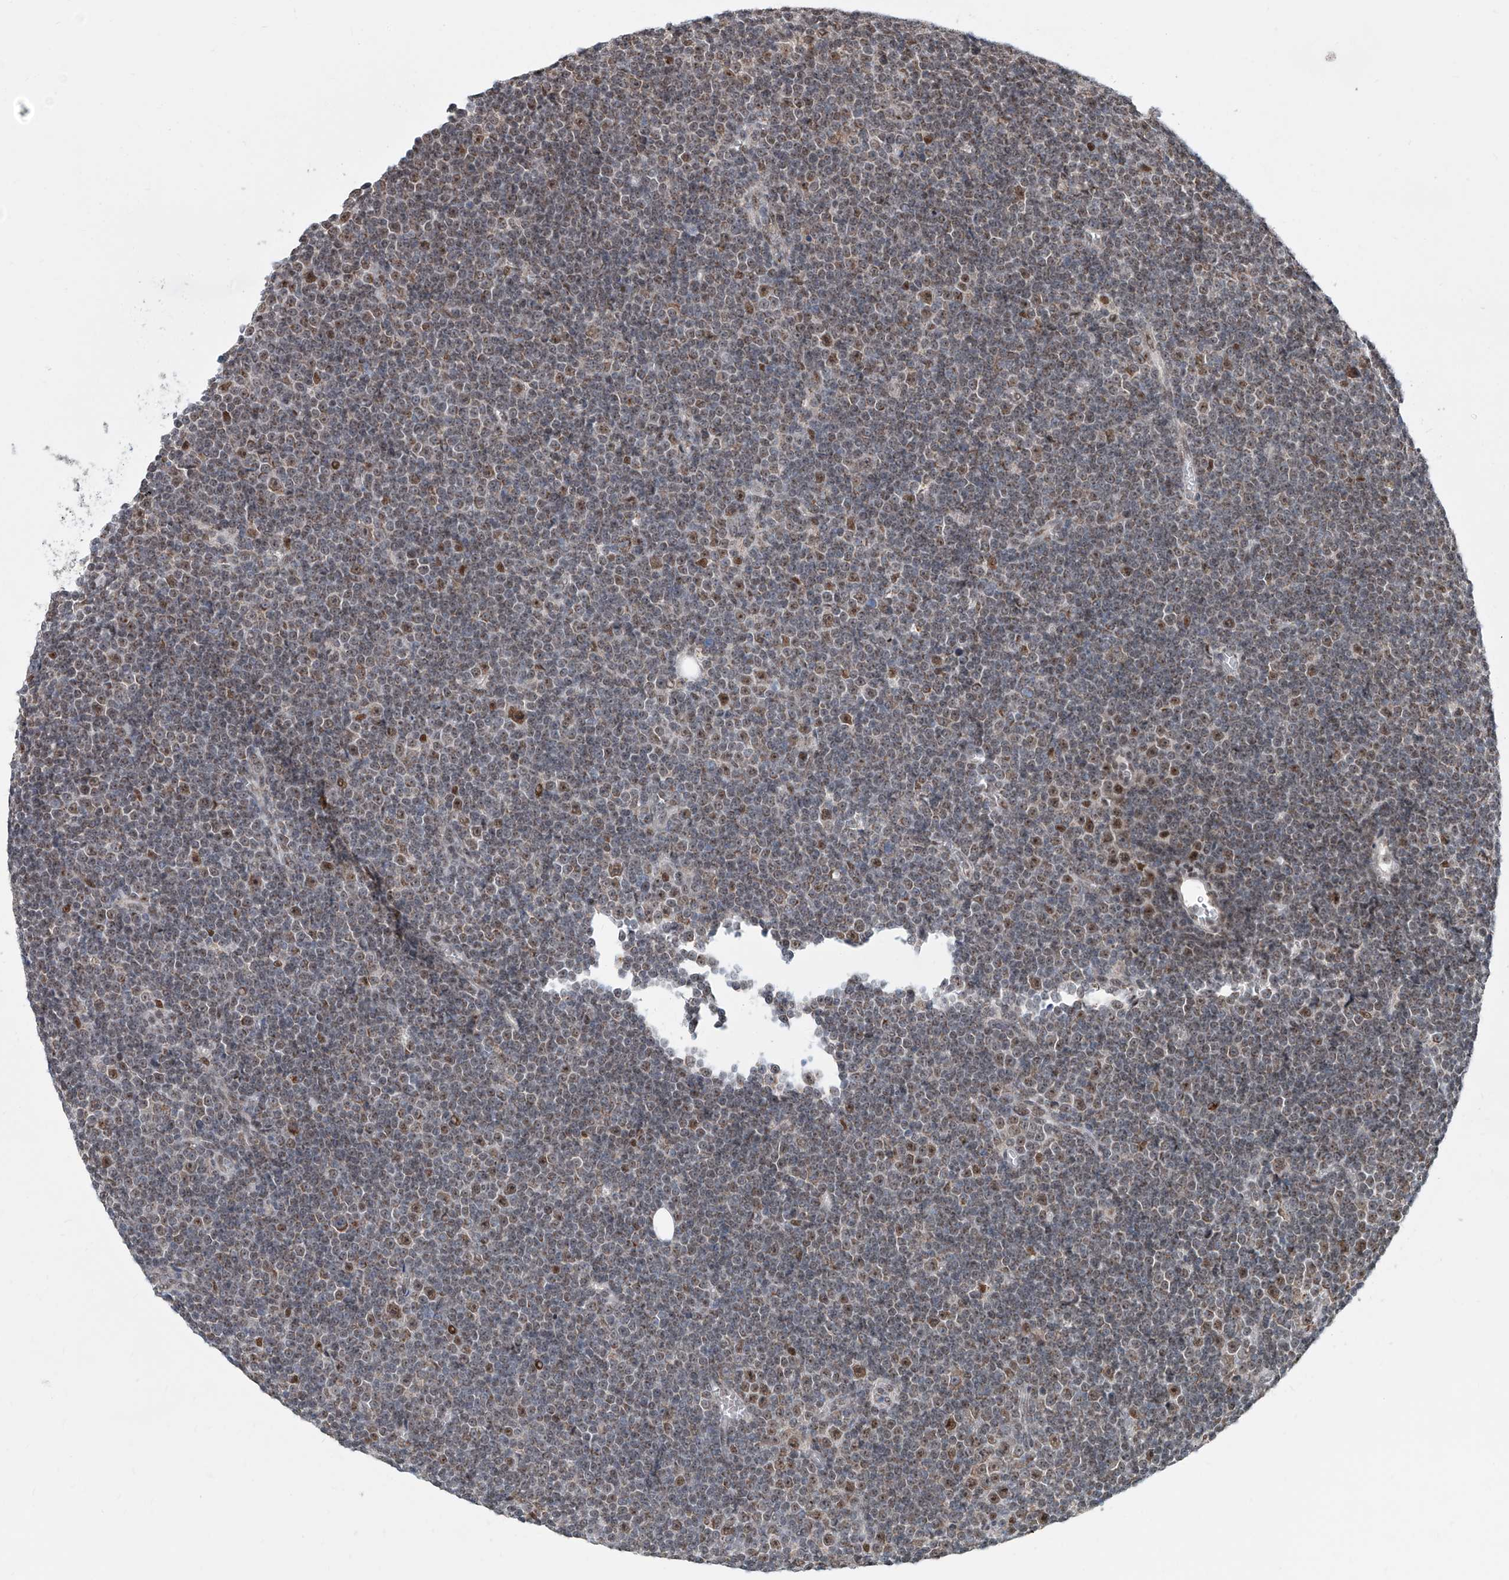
{"staining": {"intensity": "moderate", "quantity": "25%-75%", "location": "nuclear"}, "tissue": "lymphoma", "cell_type": "Tumor cells", "image_type": "cancer", "snomed": [{"axis": "morphology", "description": "Malignant lymphoma, non-Hodgkin's type, Low grade"}, {"axis": "topography", "description": "Lymph node"}], "caption": "Lymphoma stained with a protein marker exhibits moderate staining in tumor cells.", "gene": "SDE2", "patient": {"sex": "female", "age": 67}}